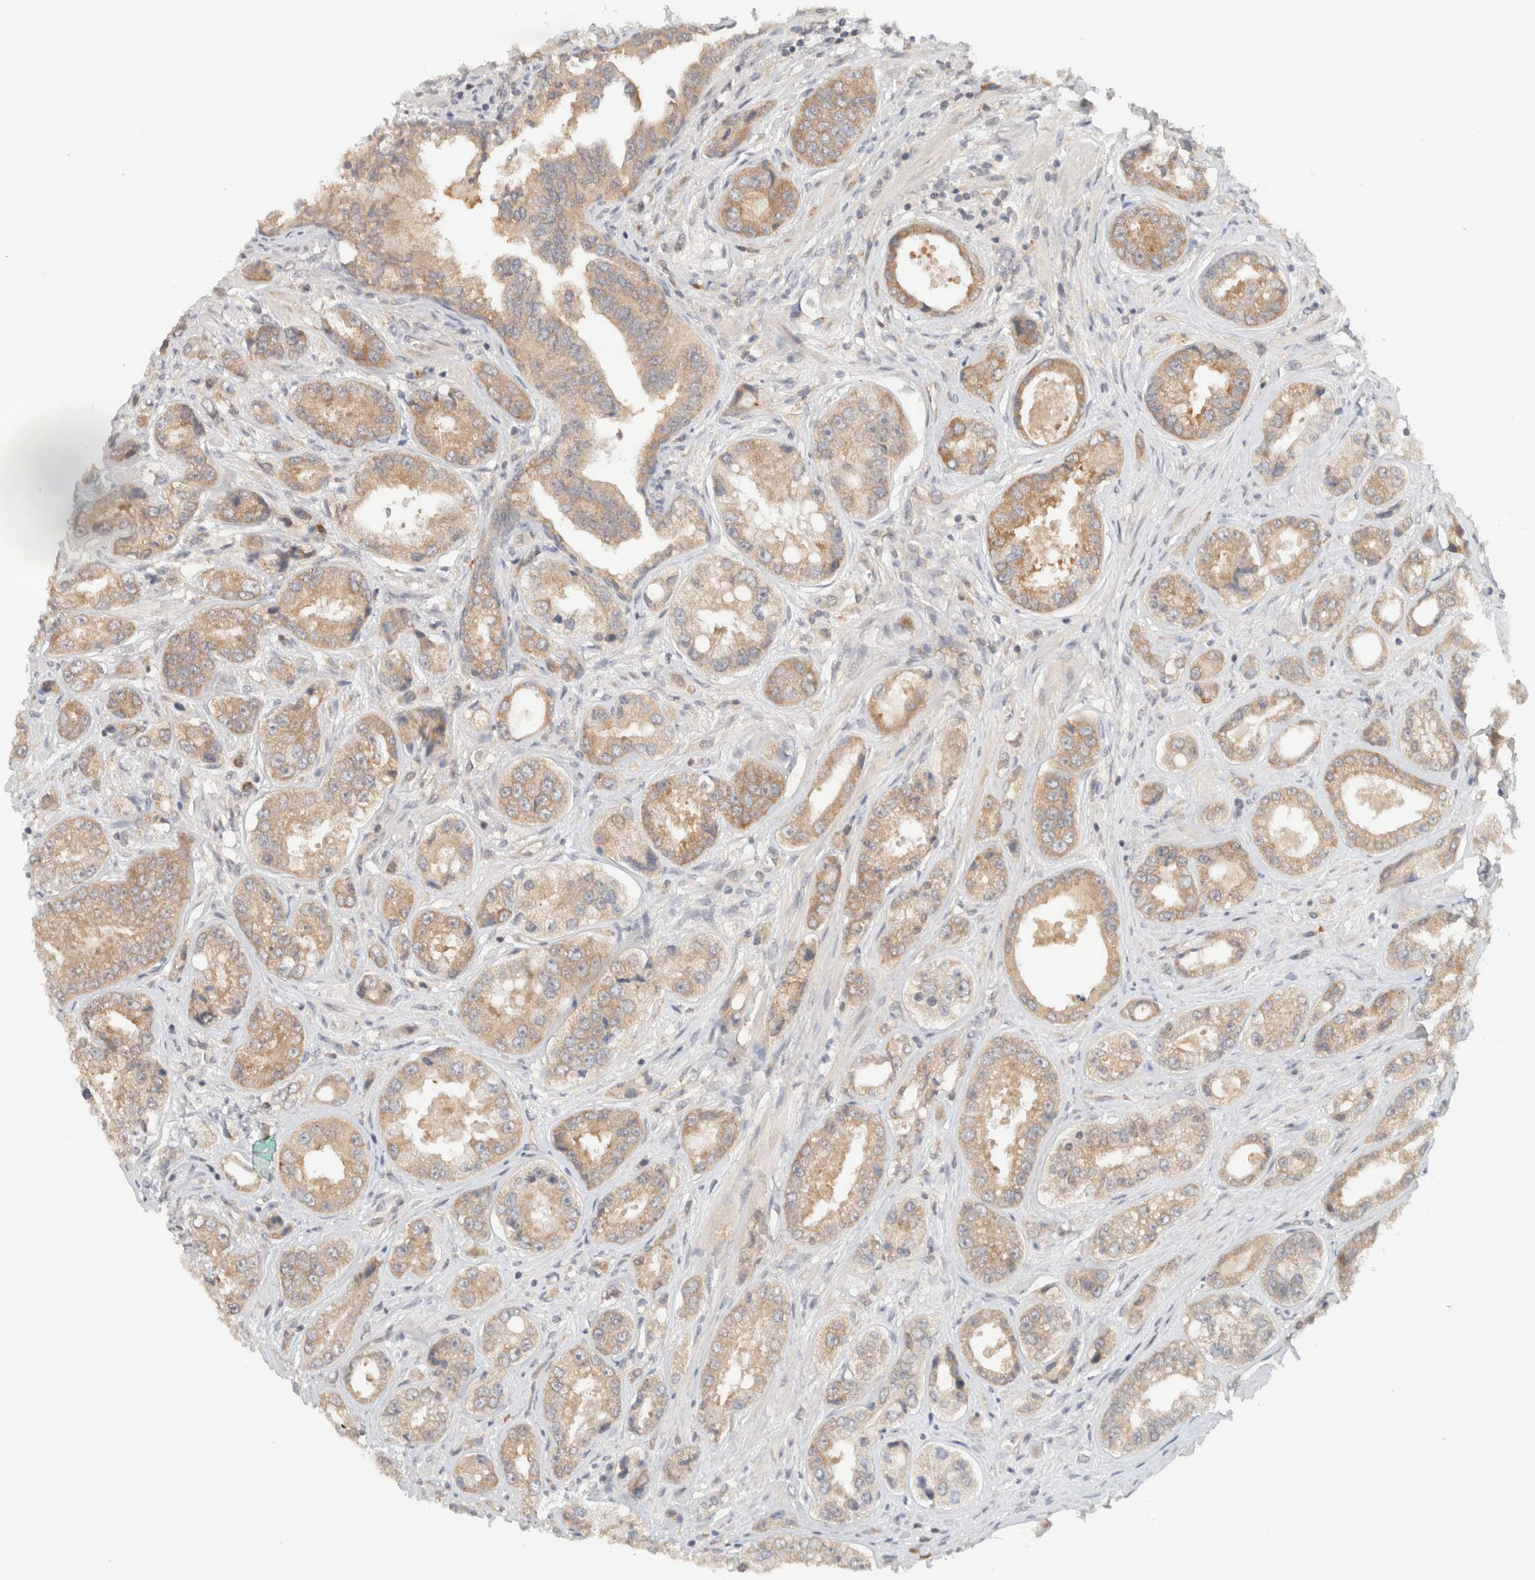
{"staining": {"intensity": "moderate", "quantity": ">75%", "location": "cytoplasmic/membranous"}, "tissue": "prostate cancer", "cell_type": "Tumor cells", "image_type": "cancer", "snomed": [{"axis": "morphology", "description": "Adenocarcinoma, High grade"}, {"axis": "topography", "description": "Prostate"}], "caption": "This is a micrograph of IHC staining of prostate cancer (adenocarcinoma (high-grade)), which shows moderate expression in the cytoplasmic/membranous of tumor cells.", "gene": "ARFGEF2", "patient": {"sex": "male", "age": 61}}